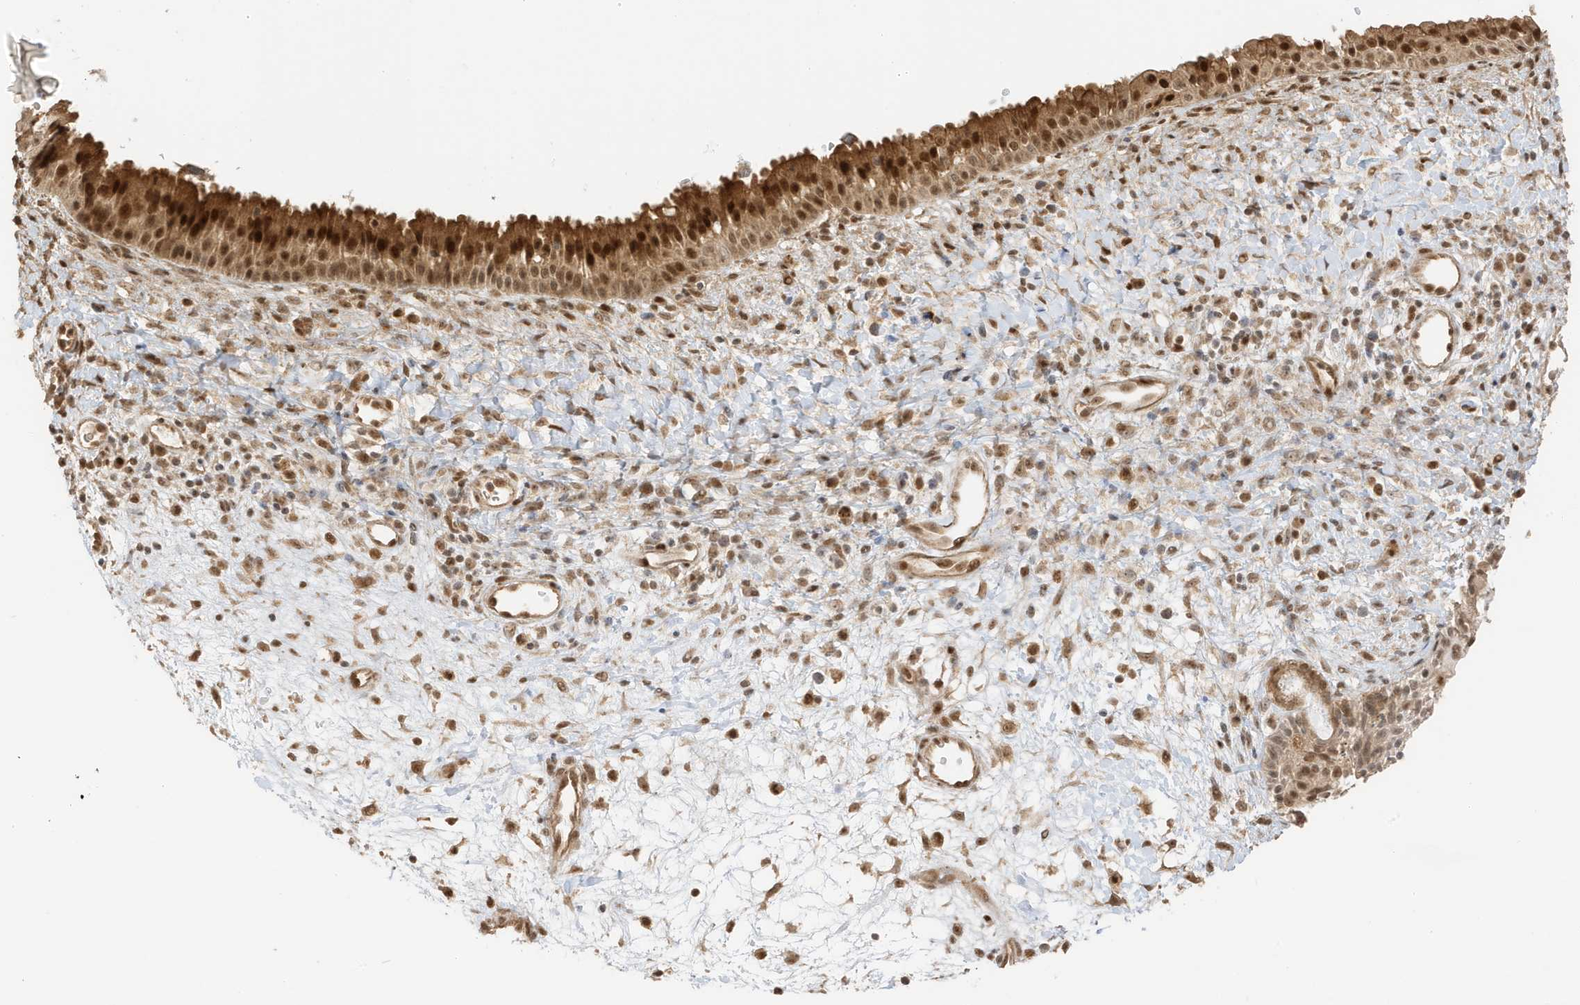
{"staining": {"intensity": "strong", "quantity": ">75%", "location": "cytoplasmic/membranous,nuclear"}, "tissue": "nasopharynx", "cell_type": "Respiratory epithelial cells", "image_type": "normal", "snomed": [{"axis": "morphology", "description": "Normal tissue, NOS"}, {"axis": "topography", "description": "Nasopharynx"}], "caption": "About >75% of respiratory epithelial cells in normal nasopharynx display strong cytoplasmic/membranous,nuclear protein expression as visualized by brown immunohistochemical staining.", "gene": "ZBTB41", "patient": {"sex": "male", "age": 22}}